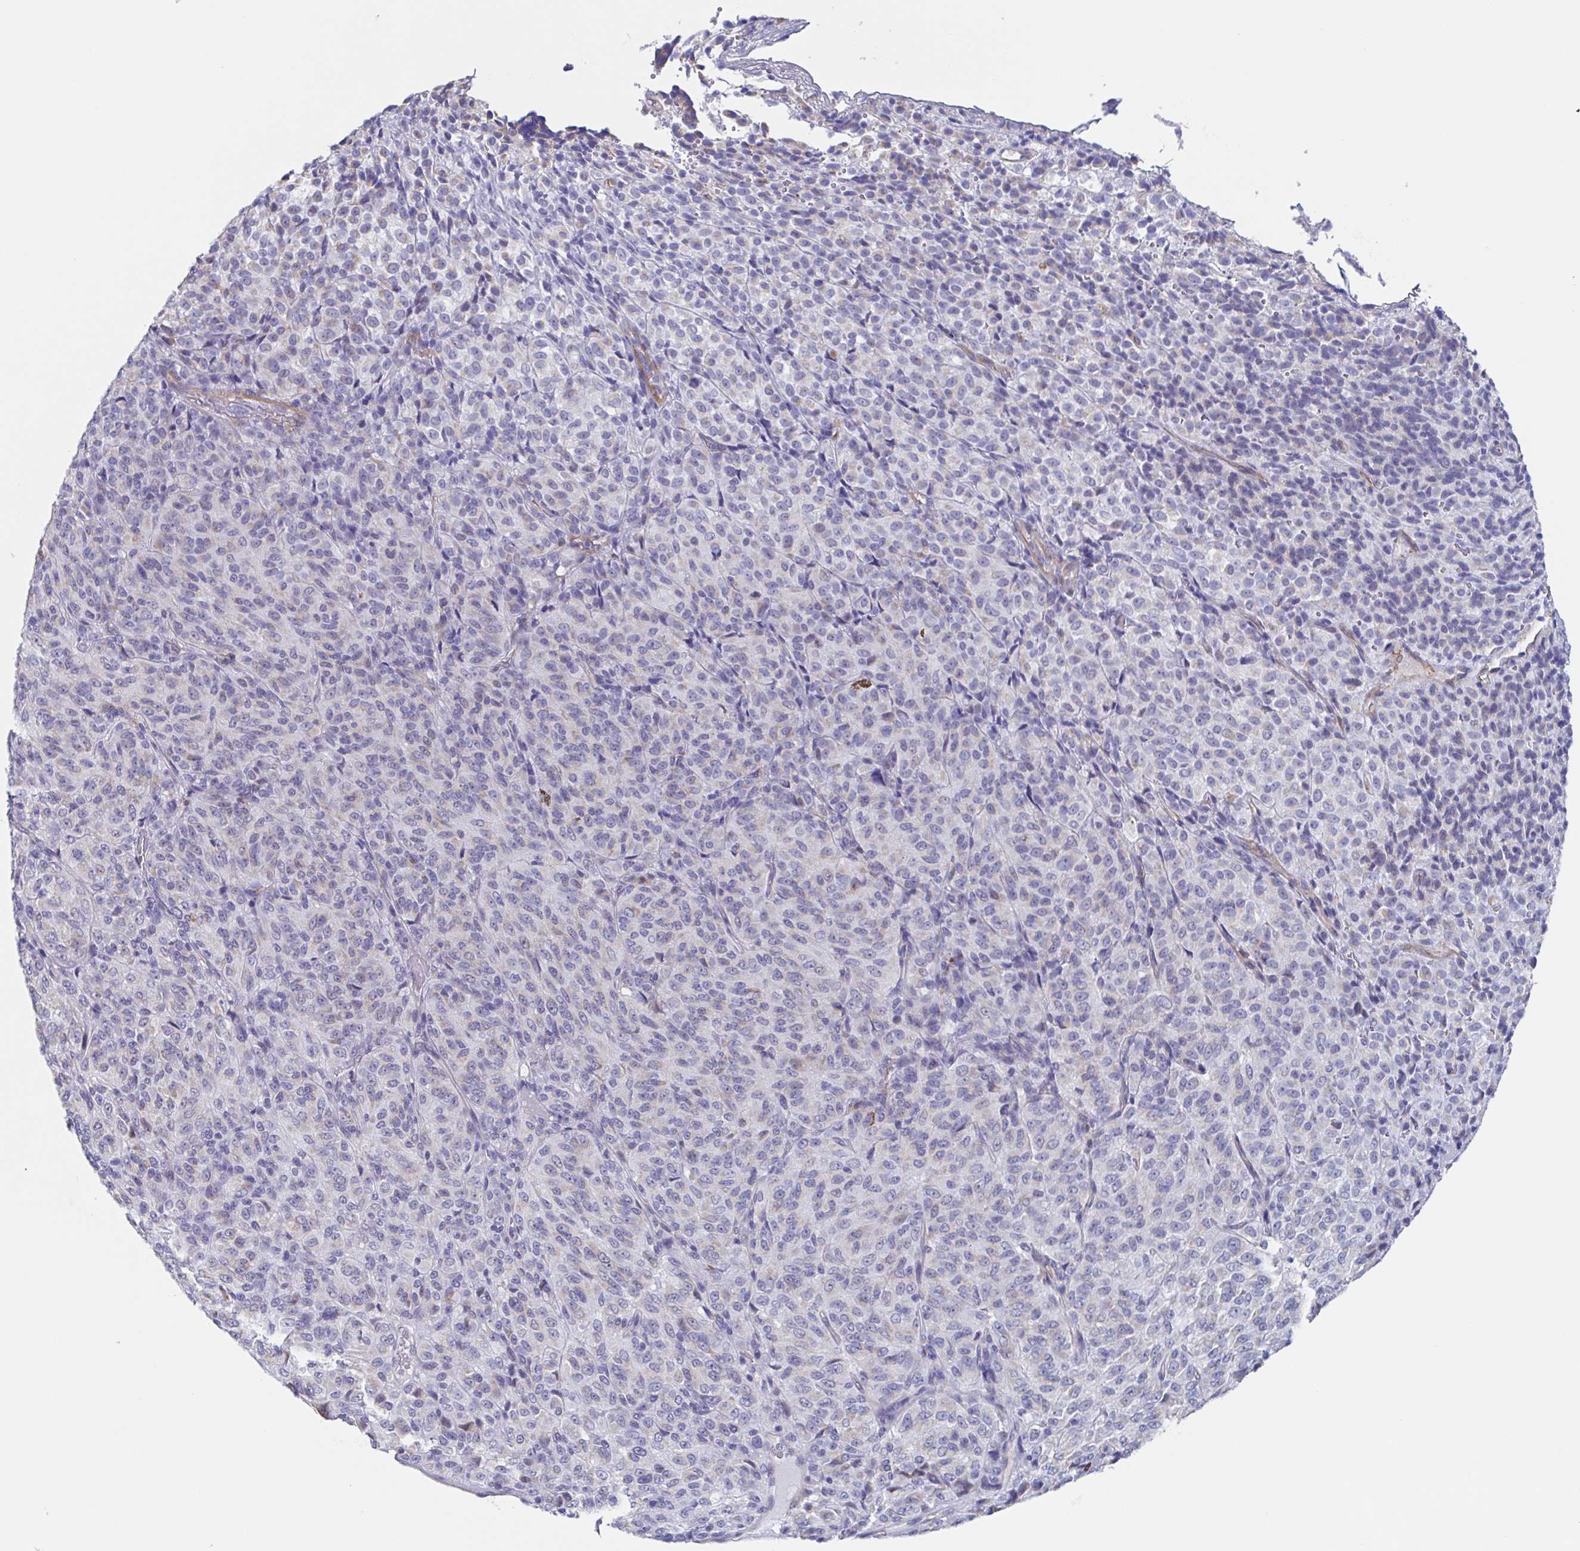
{"staining": {"intensity": "negative", "quantity": "none", "location": "none"}, "tissue": "melanoma", "cell_type": "Tumor cells", "image_type": "cancer", "snomed": [{"axis": "morphology", "description": "Malignant melanoma, Metastatic site"}, {"axis": "topography", "description": "Brain"}], "caption": "An immunohistochemistry histopathology image of melanoma is shown. There is no staining in tumor cells of melanoma.", "gene": "PBOV1", "patient": {"sex": "female", "age": 56}}